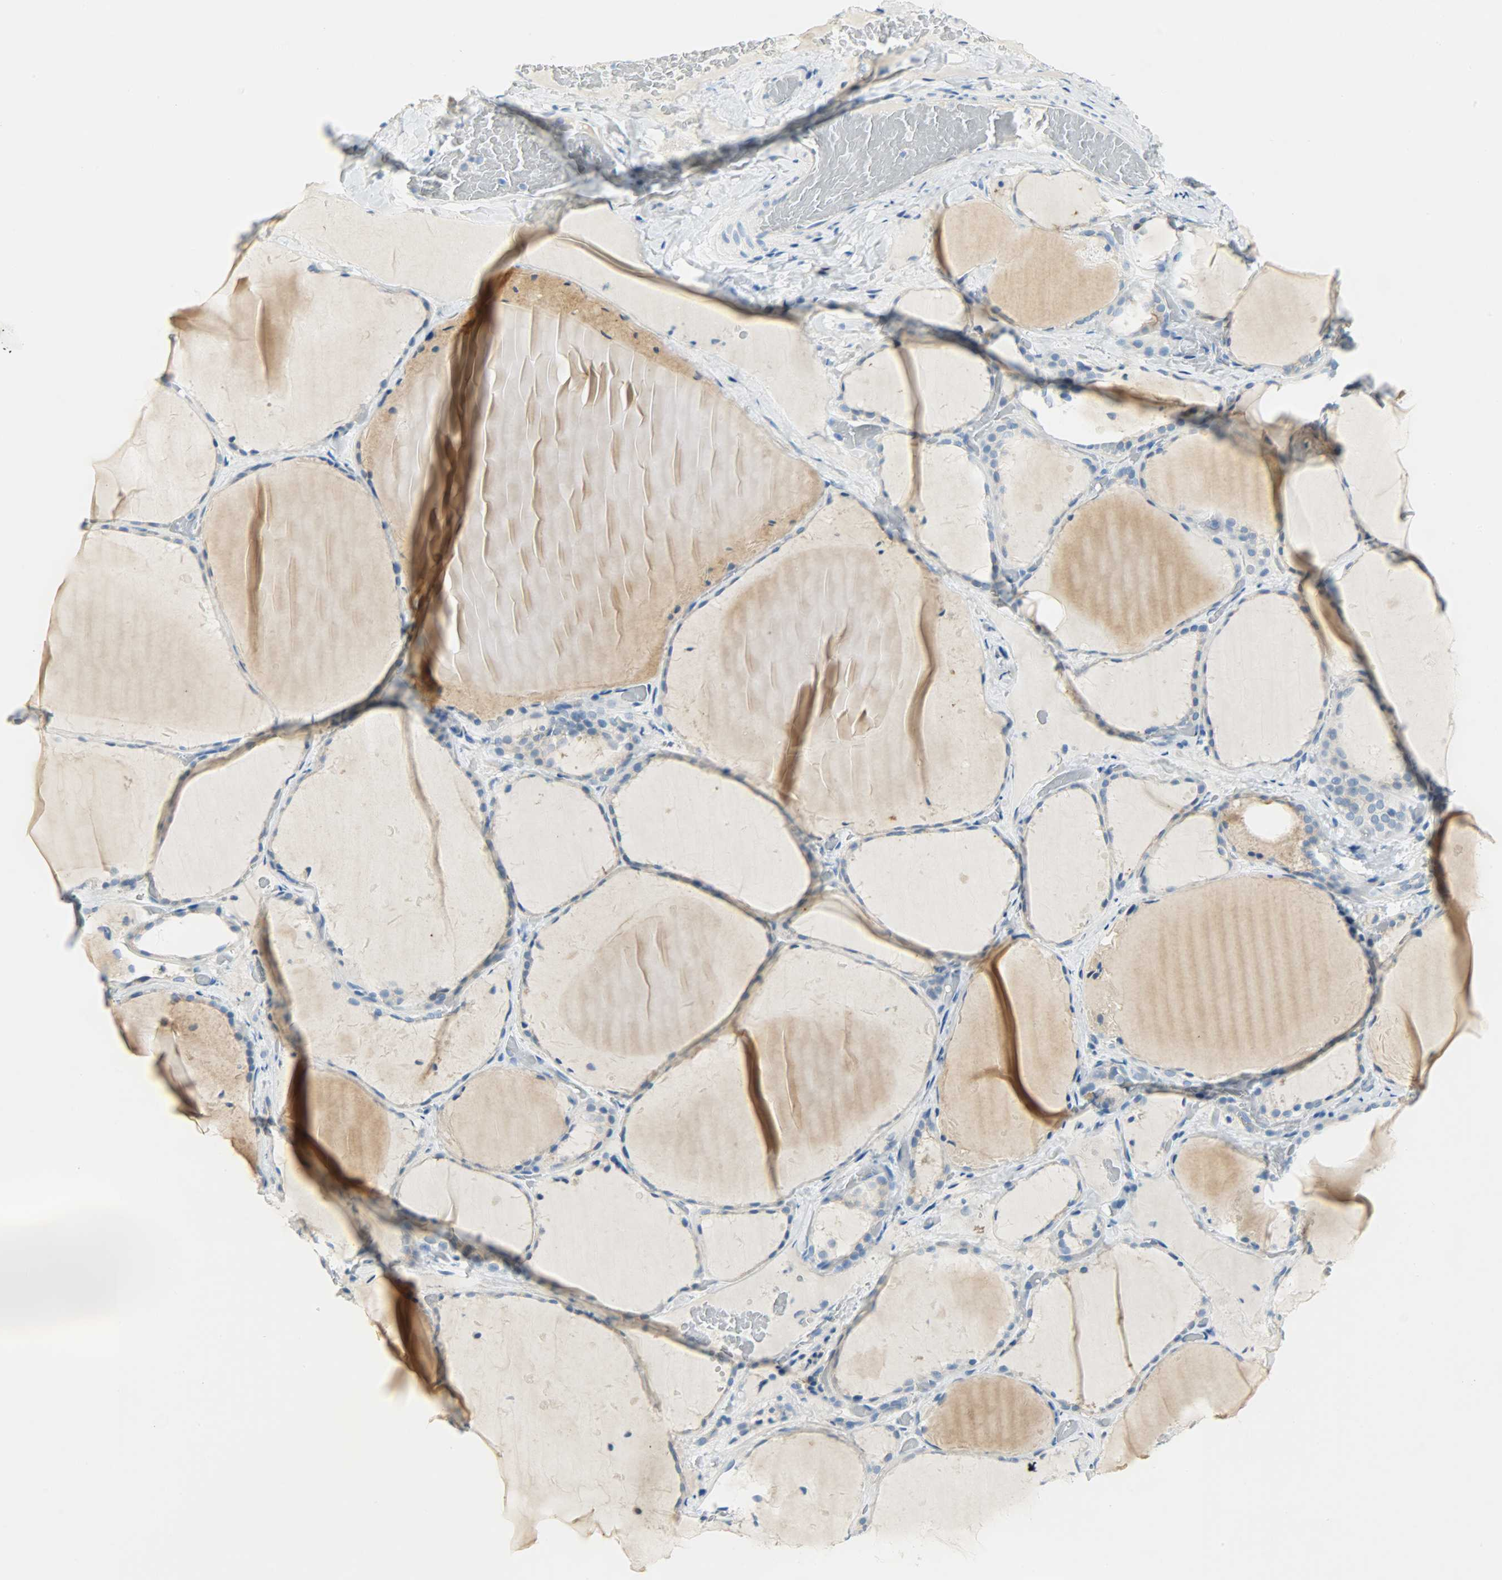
{"staining": {"intensity": "moderate", "quantity": ">75%", "location": "cytoplasmic/membranous"}, "tissue": "thyroid gland", "cell_type": "Glandular cells", "image_type": "normal", "snomed": [{"axis": "morphology", "description": "Normal tissue, NOS"}, {"axis": "topography", "description": "Thyroid gland"}], "caption": "Normal thyroid gland exhibits moderate cytoplasmic/membranous expression in approximately >75% of glandular cells, visualized by immunohistochemistry. (DAB IHC, brown staining for protein, blue staining for nuclei).", "gene": "PROM1", "patient": {"sex": "female", "age": 22}}